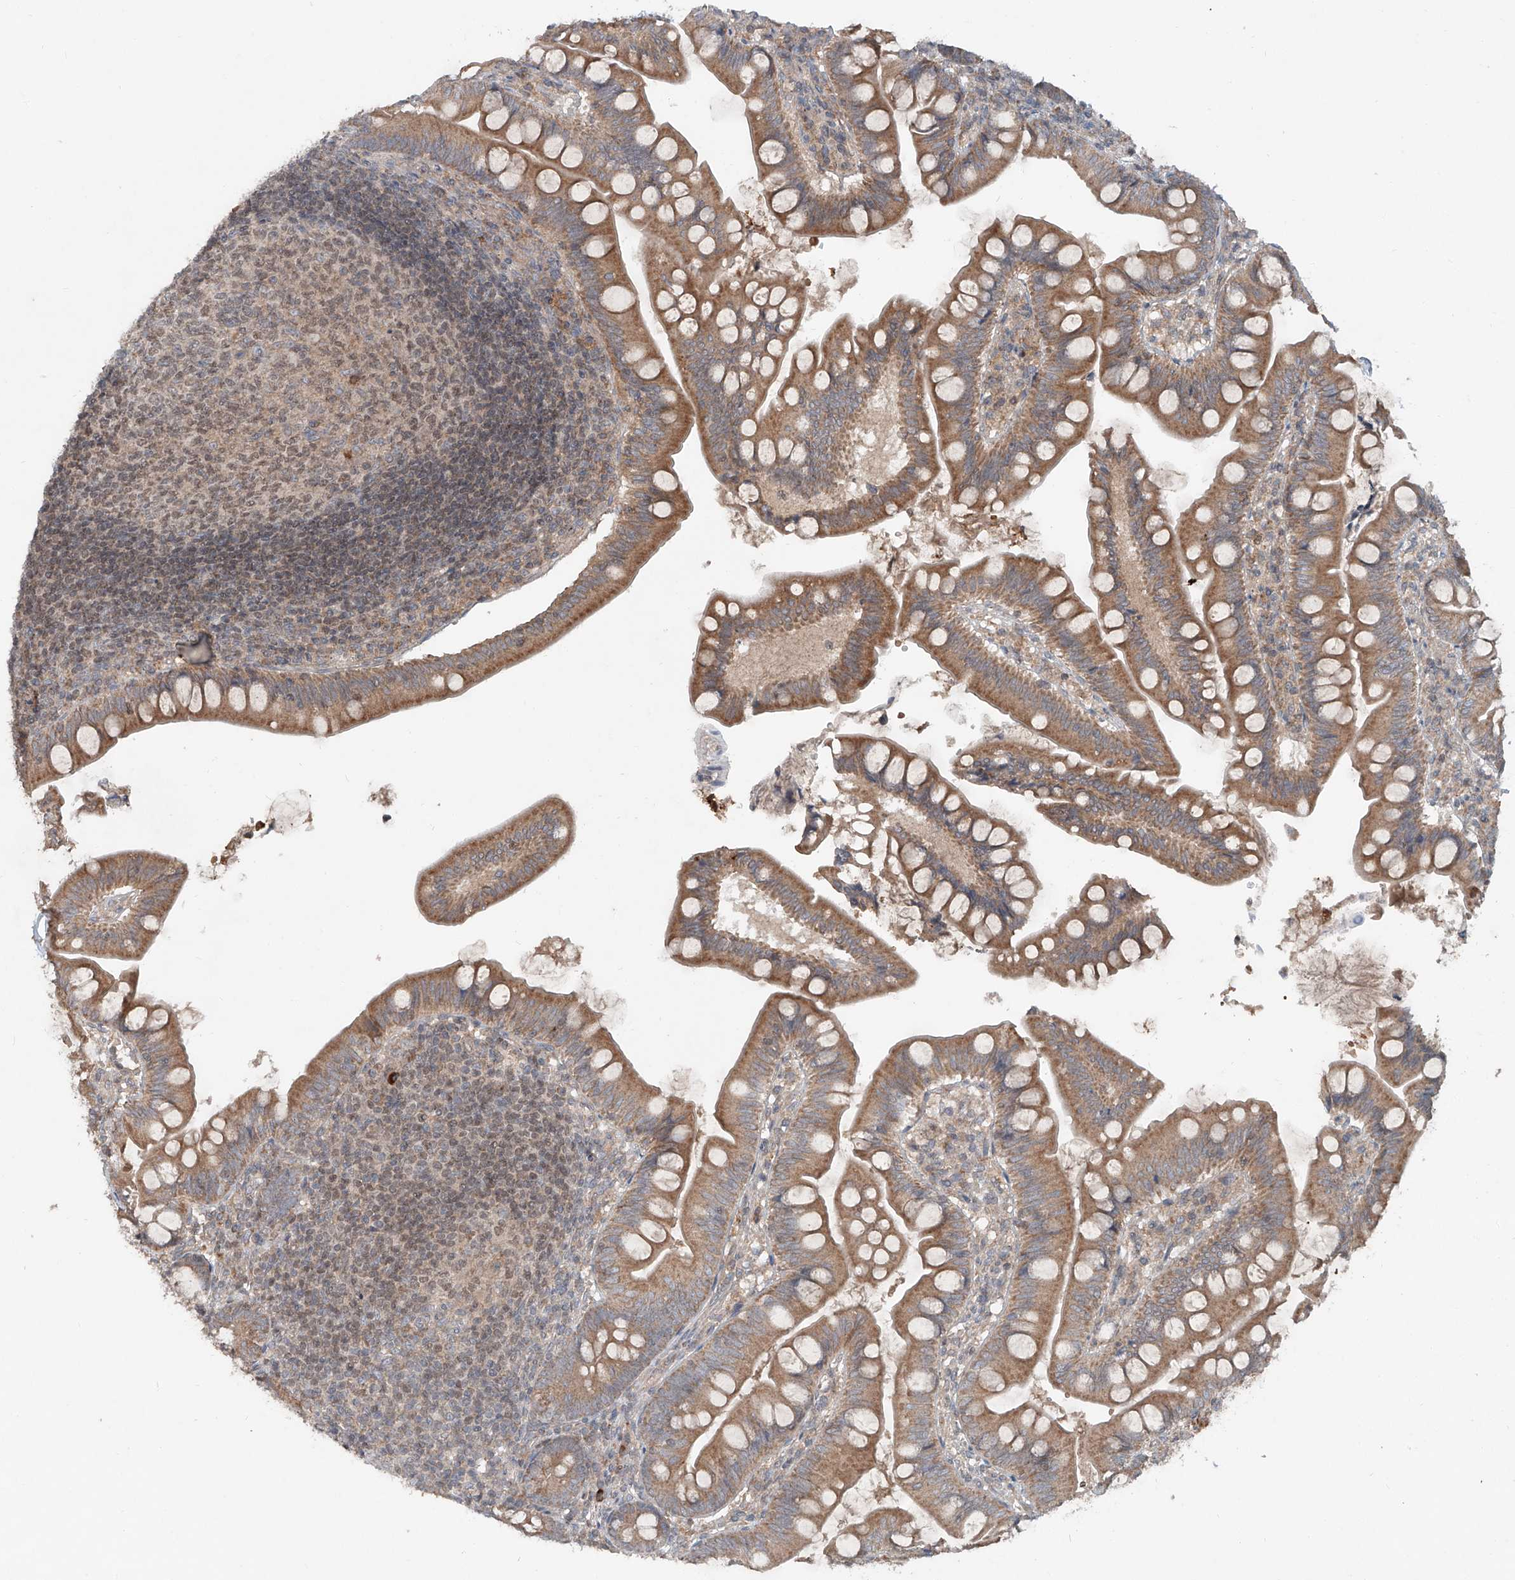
{"staining": {"intensity": "moderate", "quantity": ">75%", "location": "cytoplasmic/membranous"}, "tissue": "small intestine", "cell_type": "Glandular cells", "image_type": "normal", "snomed": [{"axis": "morphology", "description": "Normal tissue, NOS"}, {"axis": "topography", "description": "Small intestine"}], "caption": "Moderate cytoplasmic/membranous staining for a protein is identified in approximately >75% of glandular cells of benign small intestine using IHC.", "gene": "ADAM23", "patient": {"sex": "male", "age": 7}}